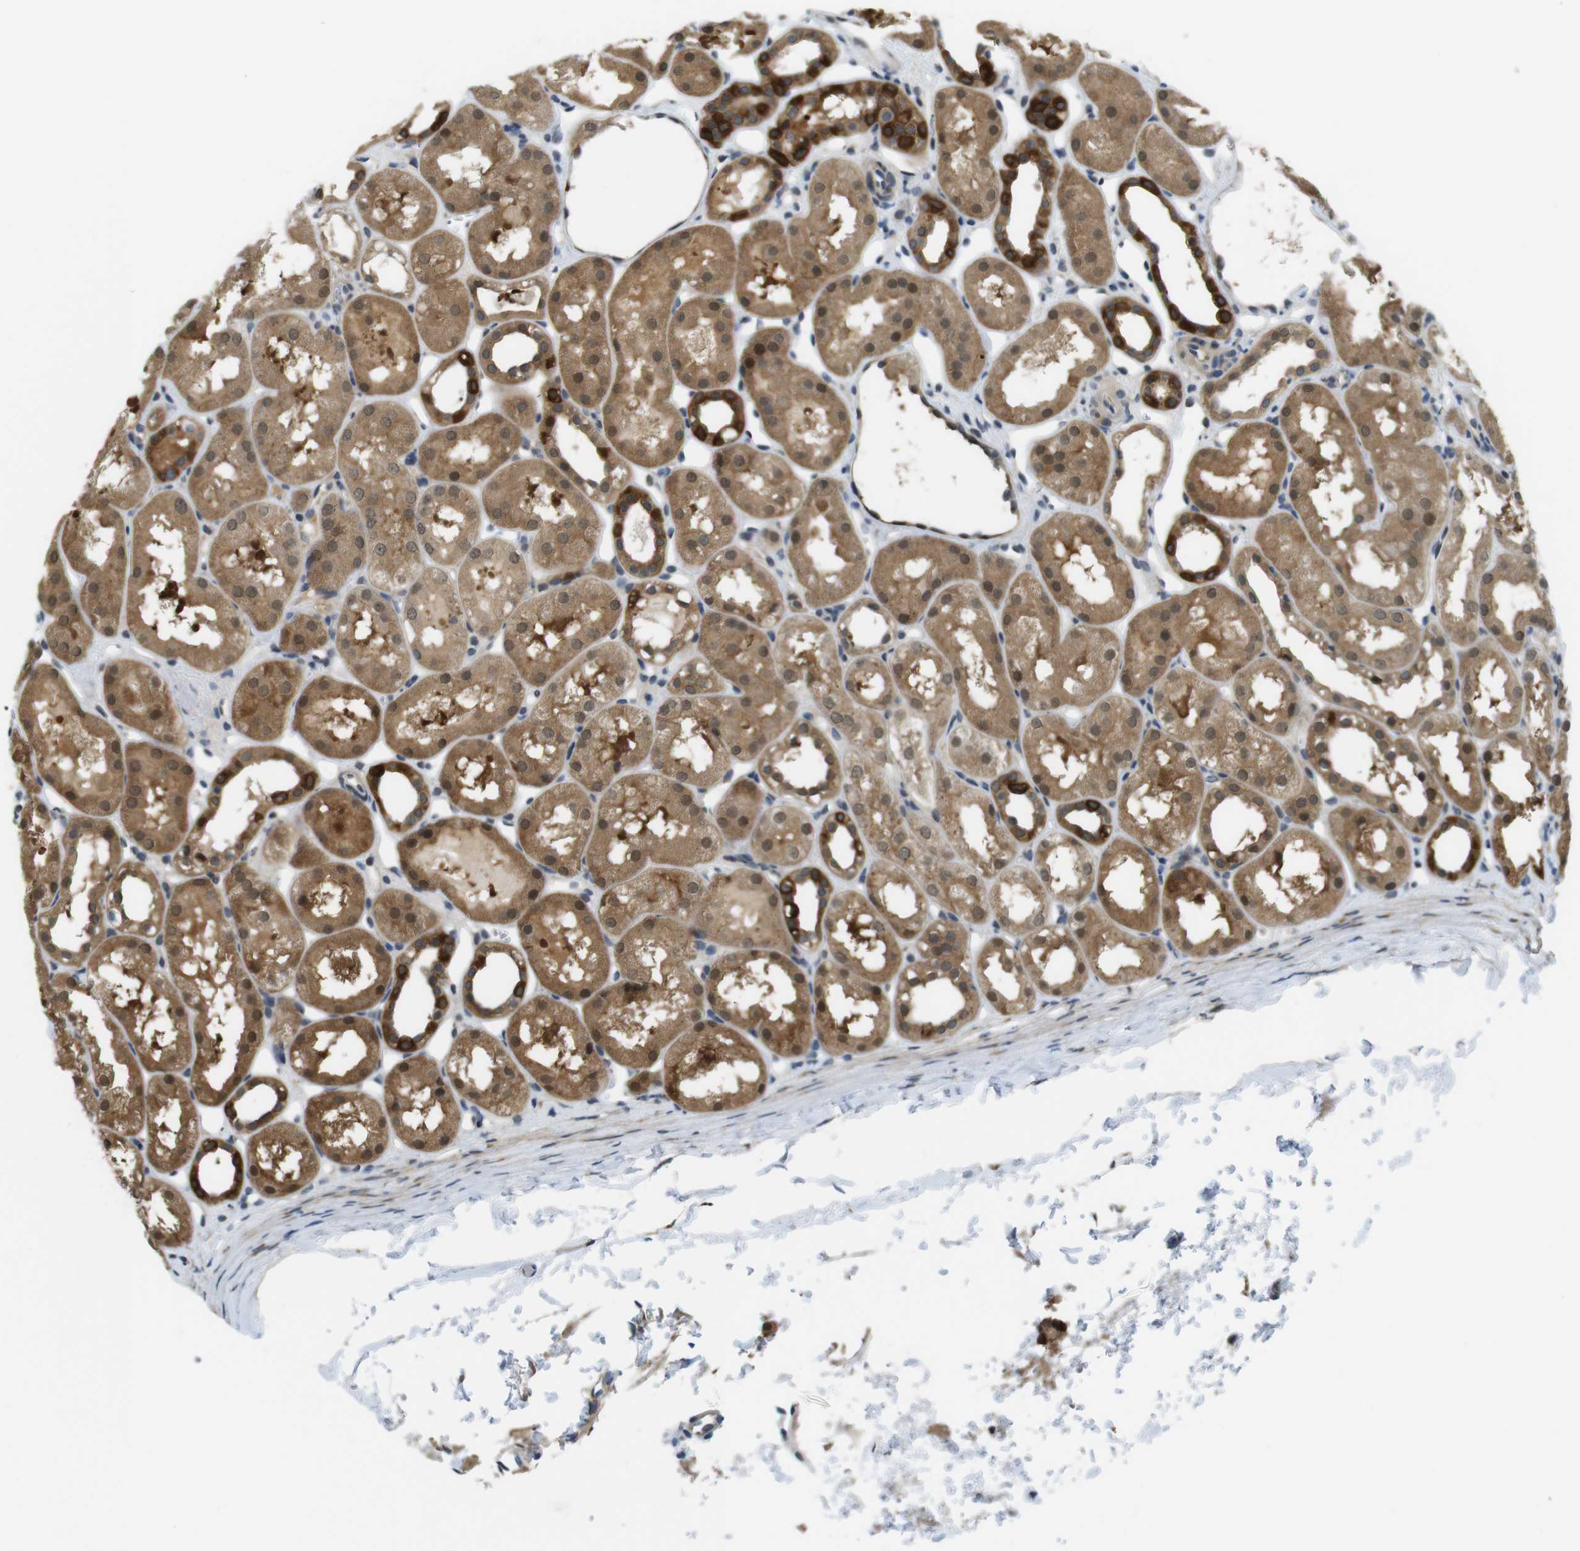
{"staining": {"intensity": "negative", "quantity": "none", "location": "none"}, "tissue": "kidney", "cell_type": "Cells in glomeruli", "image_type": "normal", "snomed": [{"axis": "morphology", "description": "Normal tissue, NOS"}, {"axis": "topography", "description": "Kidney"}, {"axis": "topography", "description": "Urinary bladder"}], "caption": "DAB immunohistochemical staining of unremarkable kidney exhibits no significant expression in cells in glomeruli. Nuclei are stained in blue.", "gene": "ZDHHC3", "patient": {"sex": "male", "age": 16}}